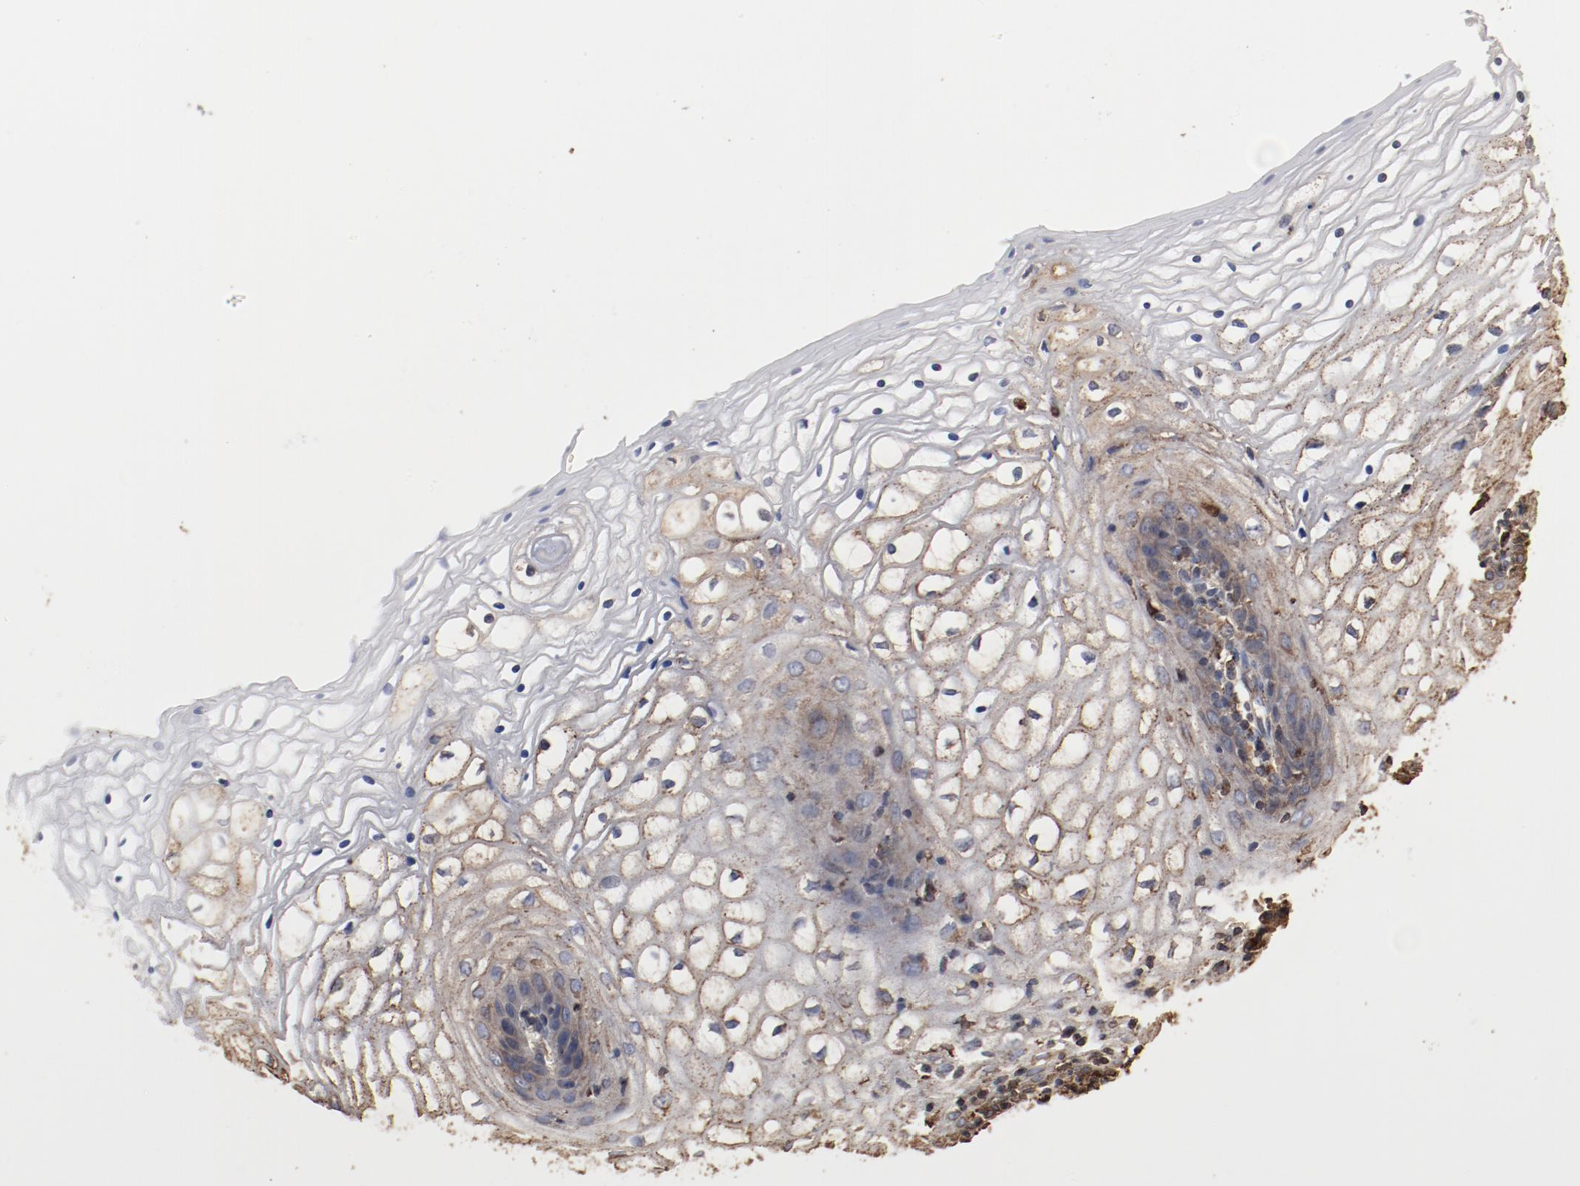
{"staining": {"intensity": "weak", "quantity": ">75%", "location": "cytoplasmic/membranous"}, "tissue": "vagina", "cell_type": "Squamous epithelial cells", "image_type": "normal", "snomed": [{"axis": "morphology", "description": "Normal tissue, NOS"}, {"axis": "topography", "description": "Vagina"}], "caption": "A high-resolution image shows immunohistochemistry (IHC) staining of benign vagina, which displays weak cytoplasmic/membranous staining in about >75% of squamous epithelial cells.", "gene": "PDIA3", "patient": {"sex": "female", "age": 34}}